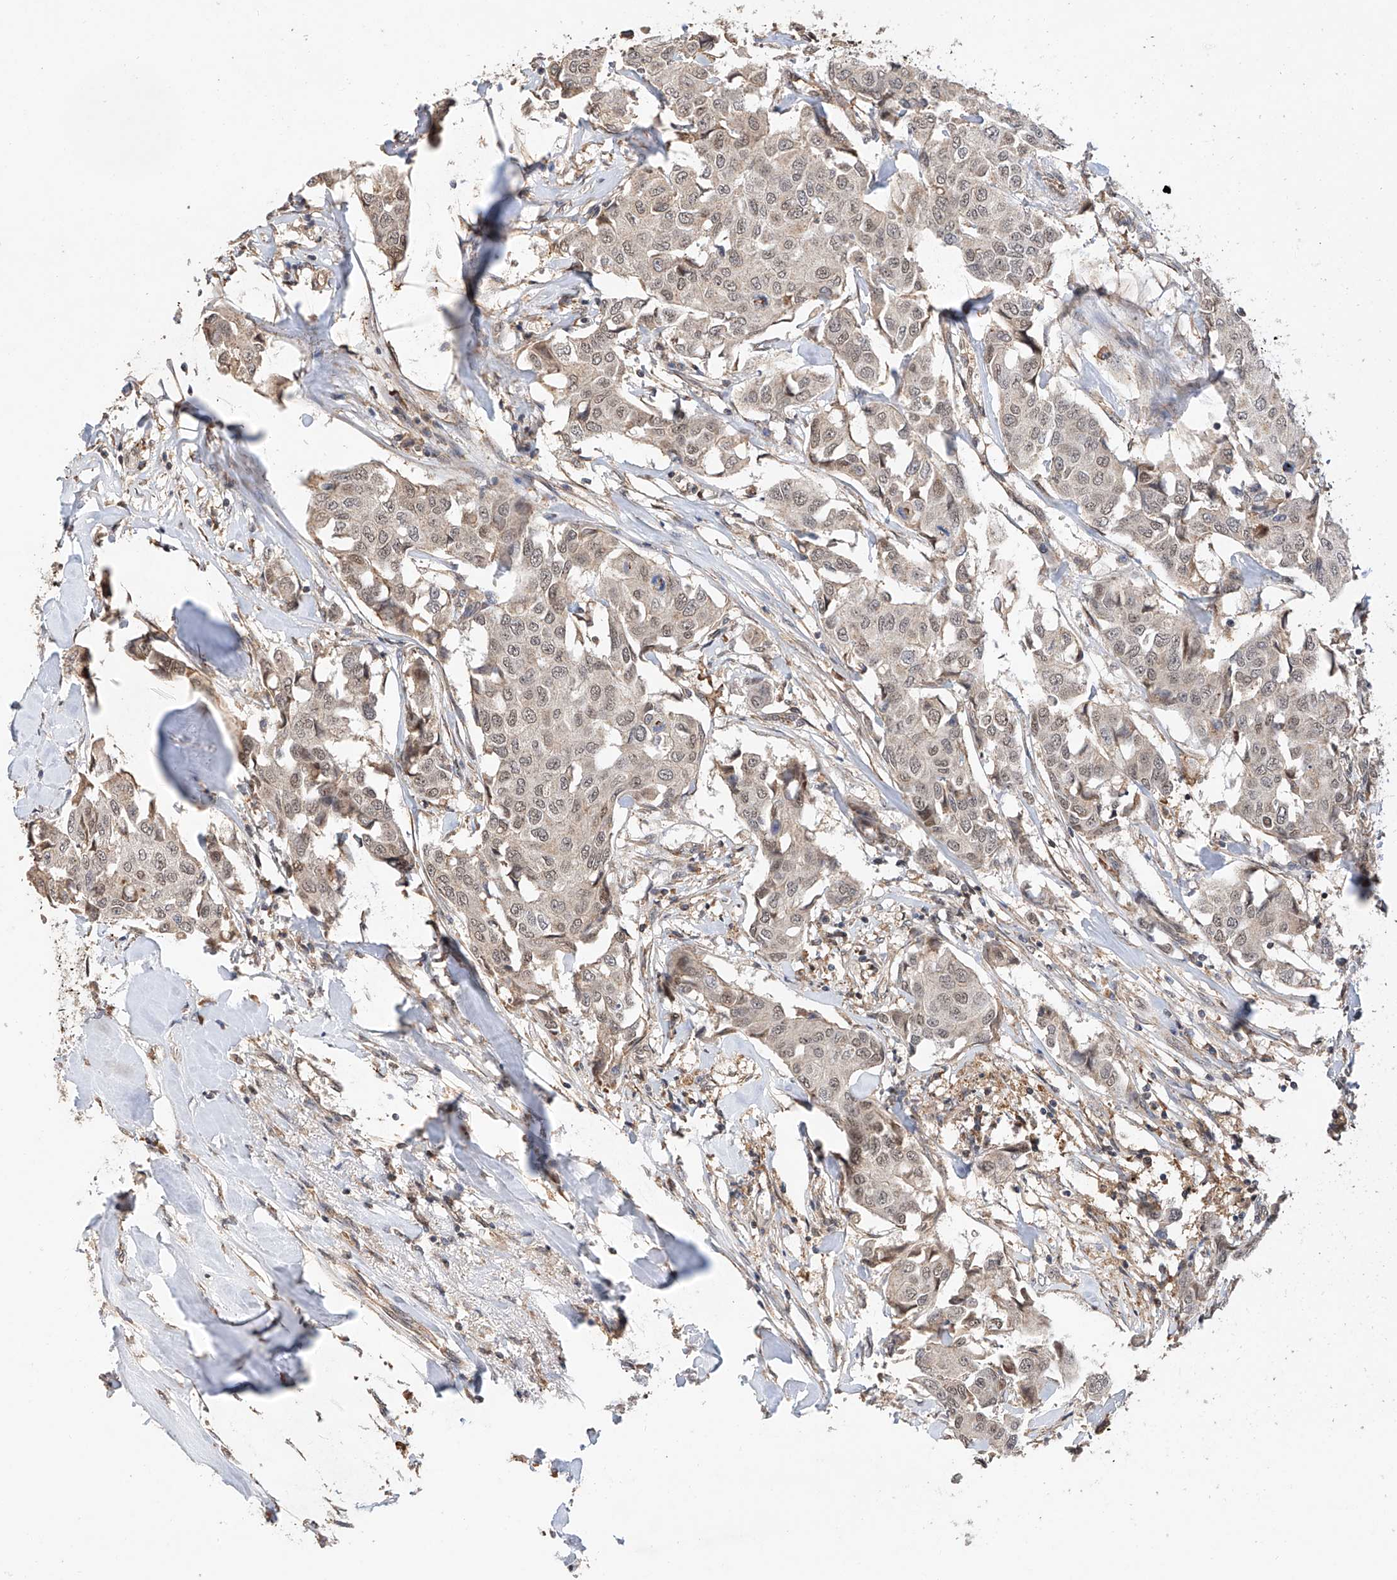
{"staining": {"intensity": "weak", "quantity": "25%-75%", "location": "nuclear"}, "tissue": "breast cancer", "cell_type": "Tumor cells", "image_type": "cancer", "snomed": [{"axis": "morphology", "description": "Duct carcinoma"}, {"axis": "topography", "description": "Breast"}], "caption": "A photomicrograph of breast cancer stained for a protein exhibits weak nuclear brown staining in tumor cells.", "gene": "RILPL2", "patient": {"sex": "female", "age": 80}}